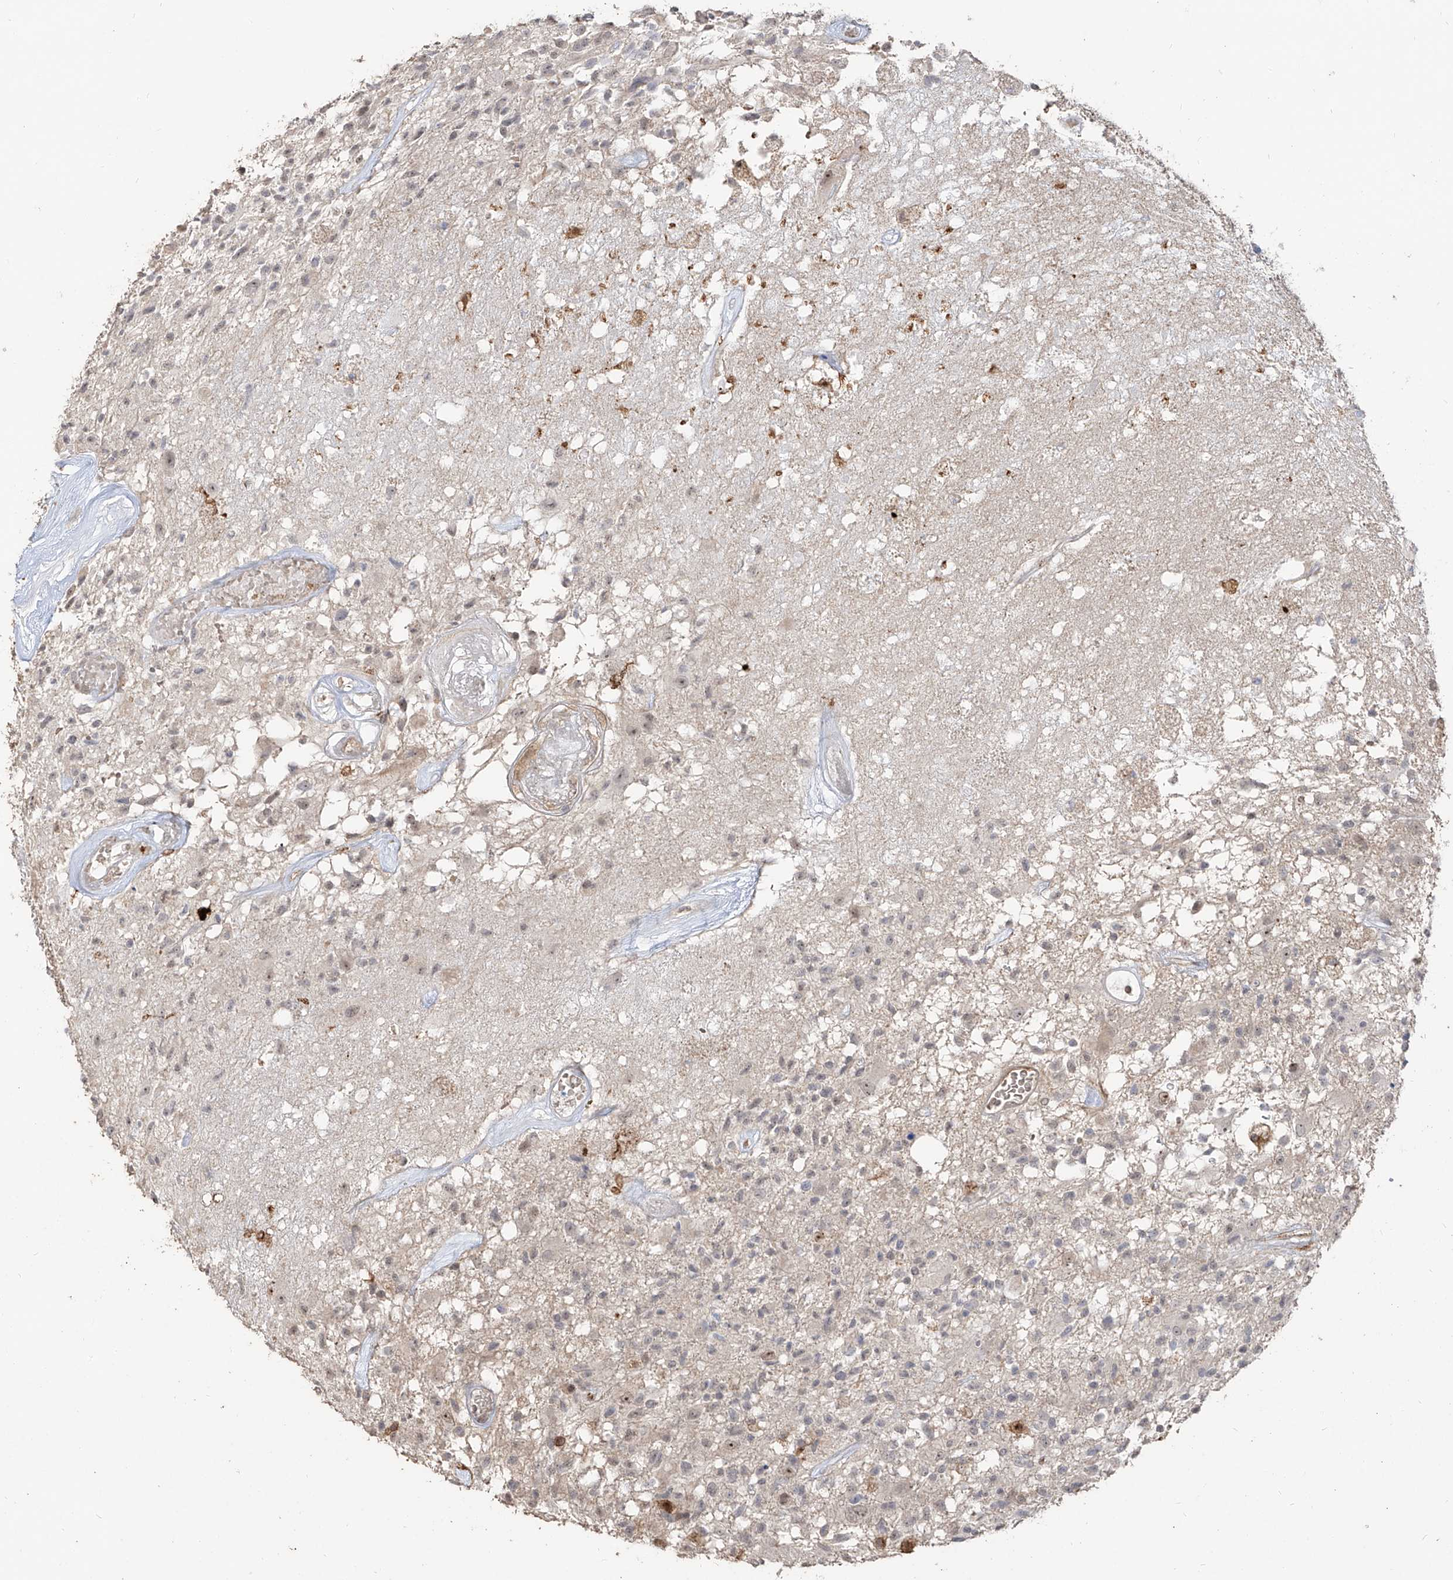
{"staining": {"intensity": "negative", "quantity": "none", "location": "none"}, "tissue": "glioma", "cell_type": "Tumor cells", "image_type": "cancer", "snomed": [{"axis": "morphology", "description": "Glioma, malignant, High grade"}, {"axis": "morphology", "description": "Glioblastoma, NOS"}, {"axis": "topography", "description": "Brain"}], "caption": "Immunohistochemistry (IHC) of glioma demonstrates no staining in tumor cells.", "gene": "ZNF227", "patient": {"sex": "male", "age": 60}}